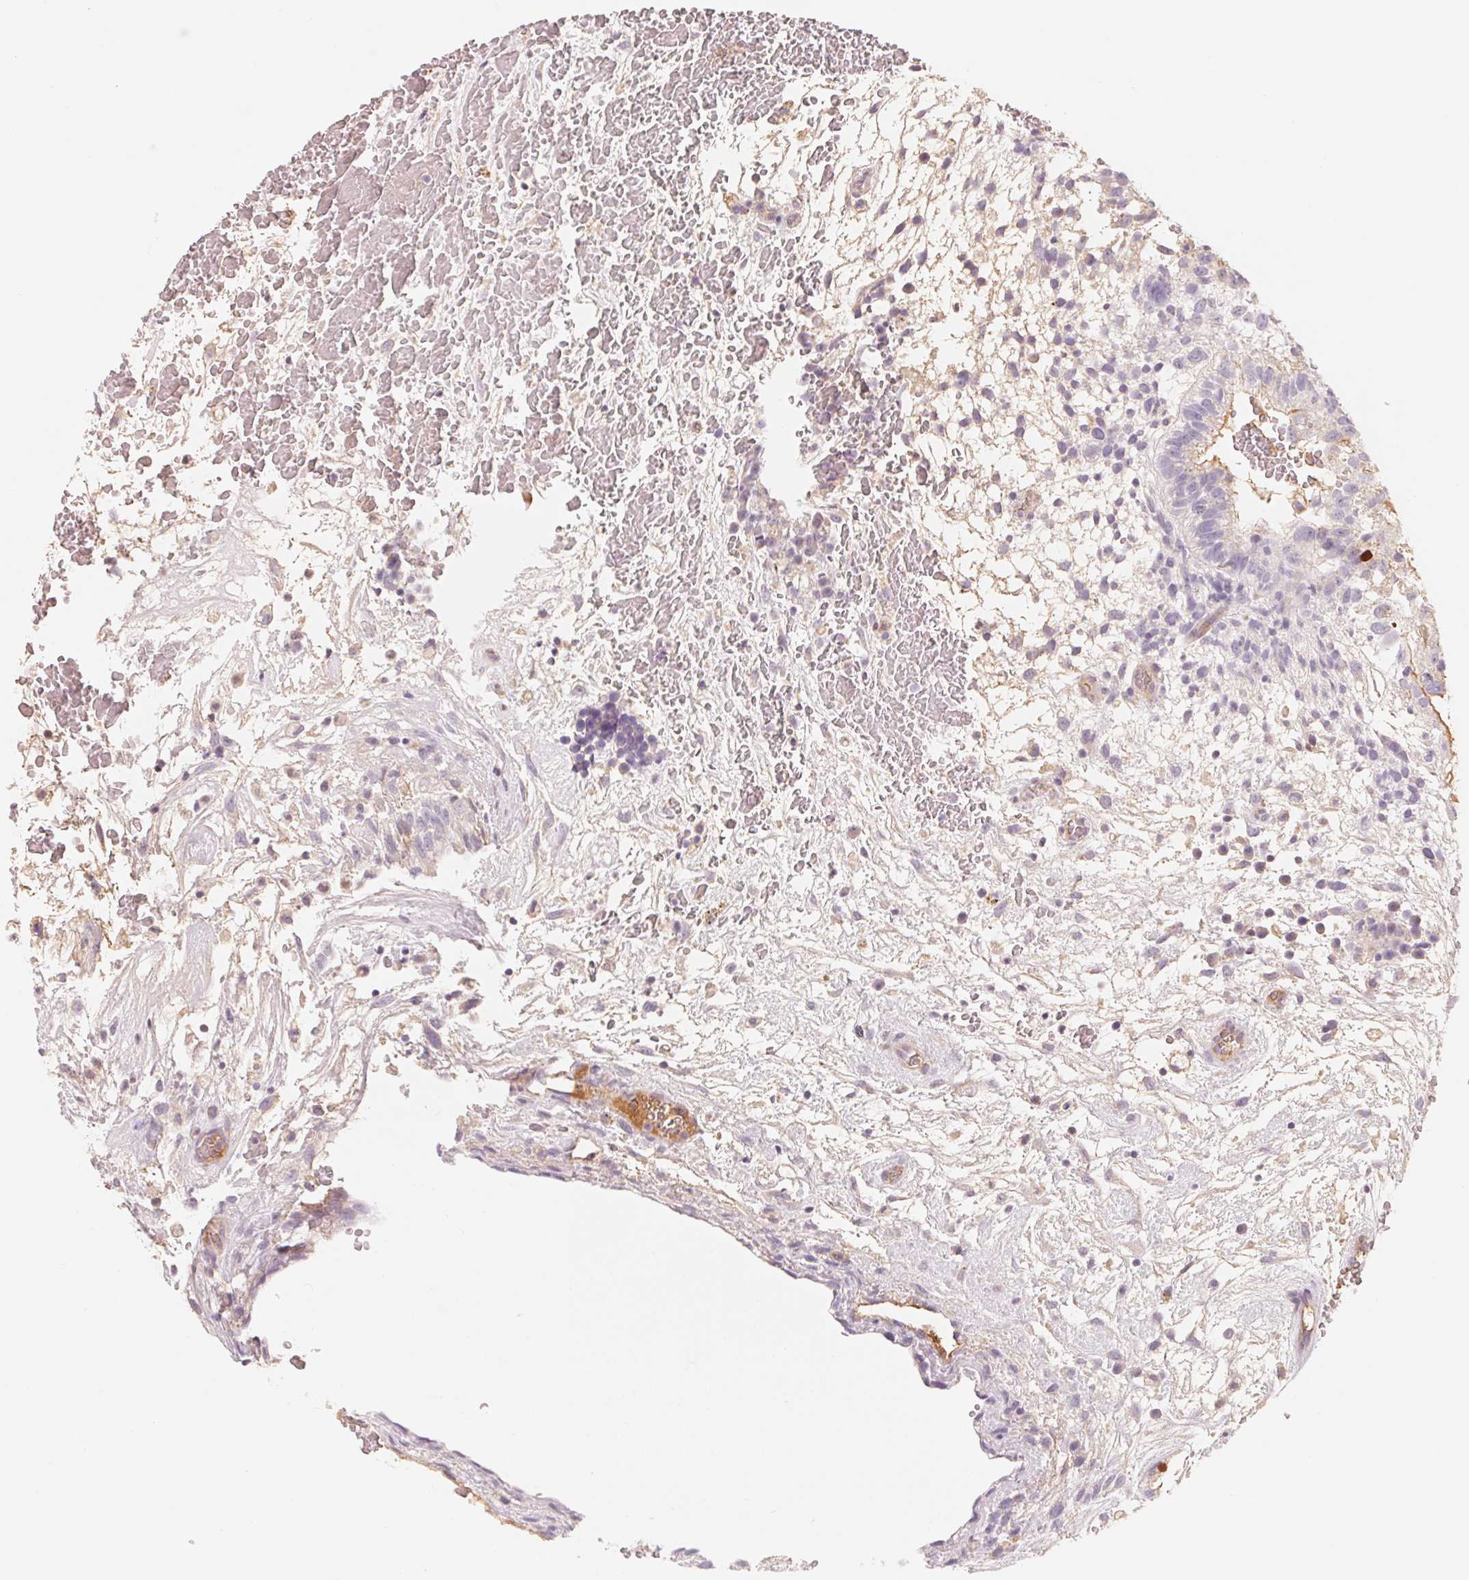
{"staining": {"intensity": "negative", "quantity": "none", "location": "none"}, "tissue": "testis cancer", "cell_type": "Tumor cells", "image_type": "cancer", "snomed": [{"axis": "morphology", "description": "Normal tissue, NOS"}, {"axis": "morphology", "description": "Carcinoma, Embryonal, NOS"}, {"axis": "topography", "description": "Testis"}], "caption": "Tumor cells show no significant staining in embryonal carcinoma (testis).", "gene": "CFHR2", "patient": {"sex": "male", "age": 32}}